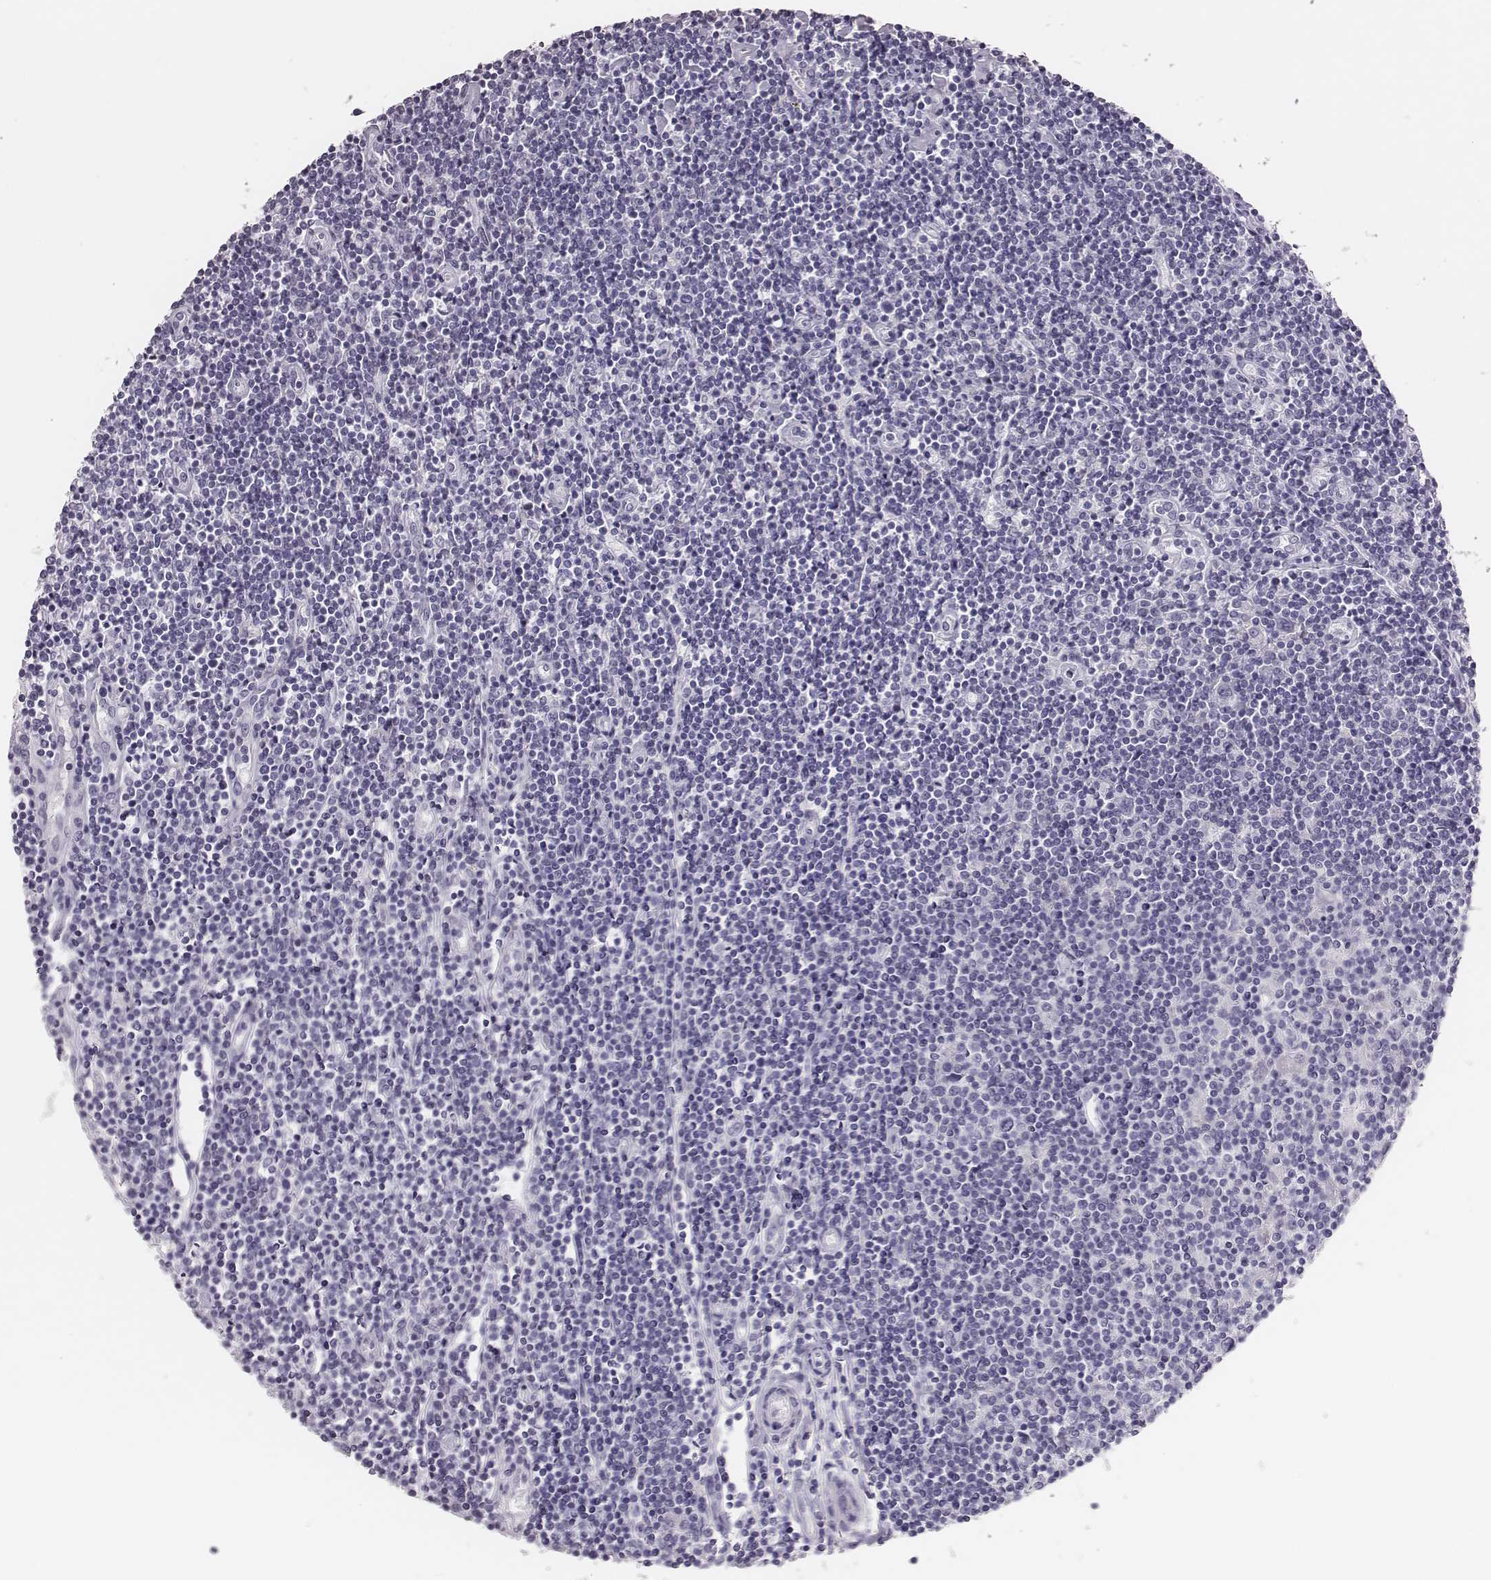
{"staining": {"intensity": "negative", "quantity": "none", "location": "none"}, "tissue": "lymphoma", "cell_type": "Tumor cells", "image_type": "cancer", "snomed": [{"axis": "morphology", "description": "Hodgkin's disease, NOS"}, {"axis": "topography", "description": "Lymph node"}], "caption": "High power microscopy histopathology image of an immunohistochemistry (IHC) micrograph of Hodgkin's disease, revealing no significant expression in tumor cells. The staining is performed using DAB brown chromogen with nuclei counter-stained in using hematoxylin.", "gene": "H1-6", "patient": {"sex": "male", "age": 40}}